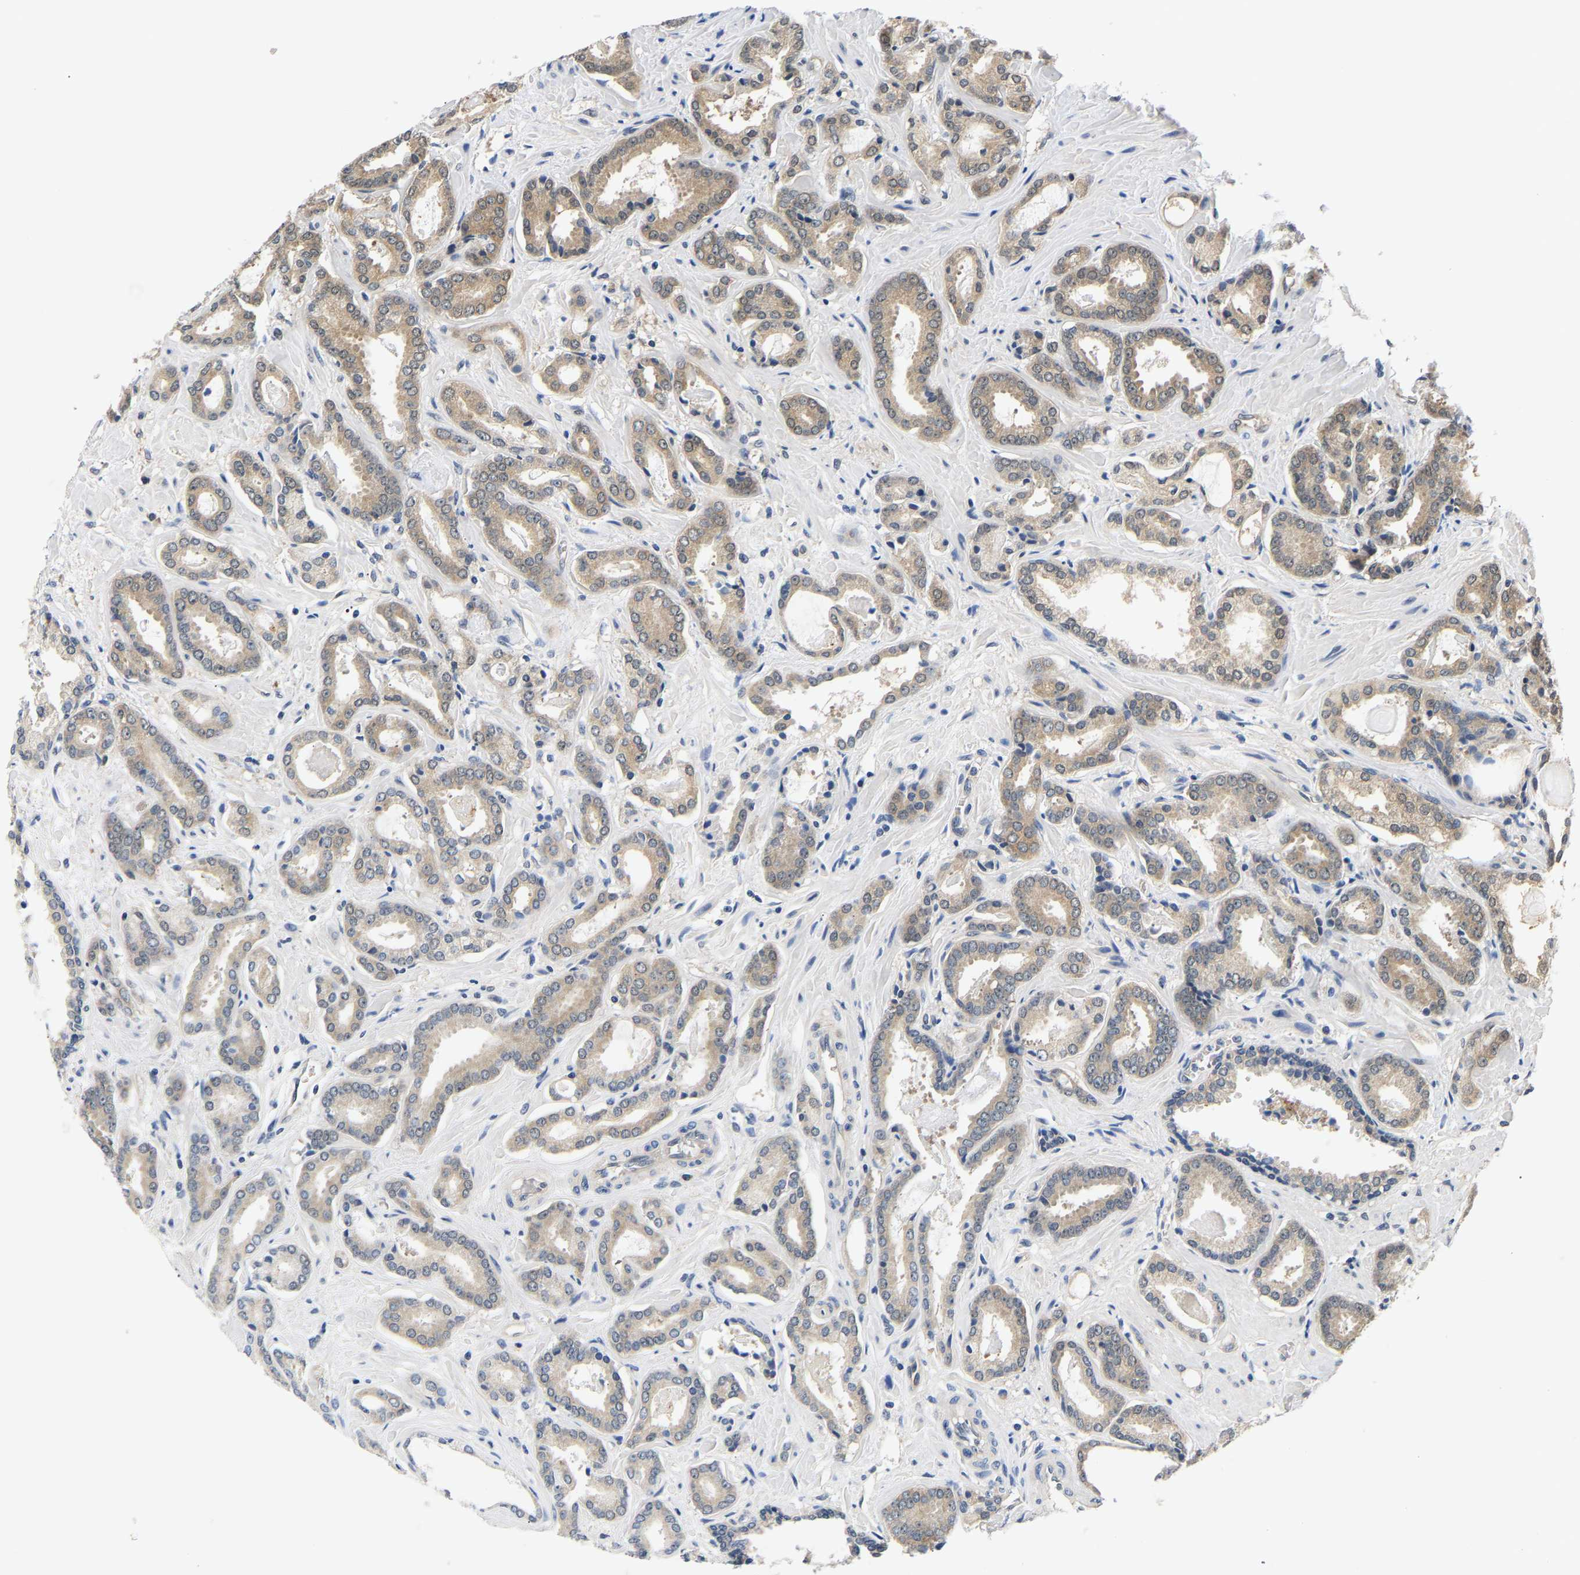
{"staining": {"intensity": "moderate", "quantity": ">75%", "location": "cytoplasmic/membranous"}, "tissue": "prostate cancer", "cell_type": "Tumor cells", "image_type": "cancer", "snomed": [{"axis": "morphology", "description": "Adenocarcinoma, Low grade"}, {"axis": "topography", "description": "Prostate"}], "caption": "Immunohistochemistry histopathology image of prostate adenocarcinoma (low-grade) stained for a protein (brown), which exhibits medium levels of moderate cytoplasmic/membranous positivity in approximately >75% of tumor cells.", "gene": "ARHGEF12", "patient": {"sex": "male", "age": 53}}